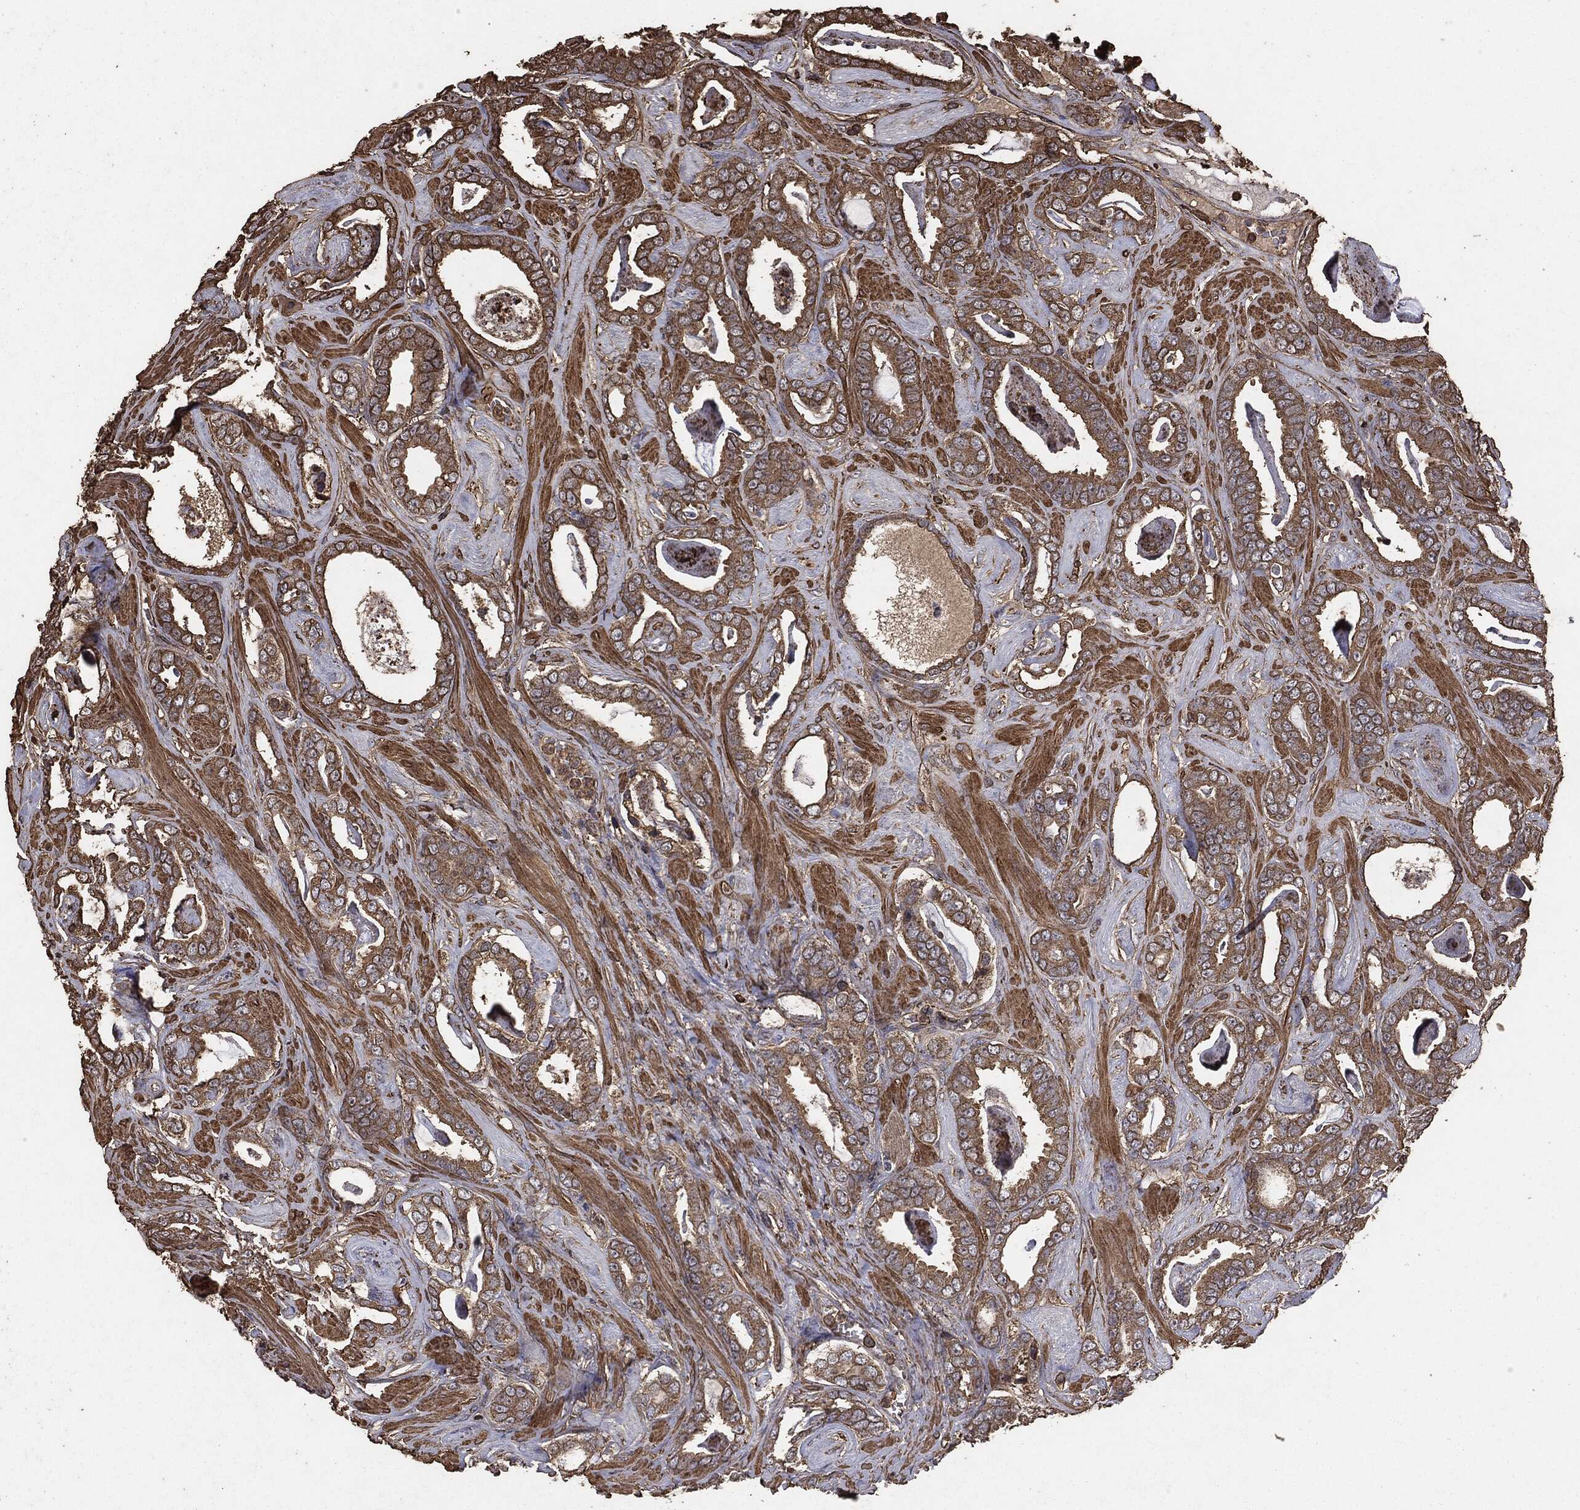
{"staining": {"intensity": "moderate", "quantity": ">75%", "location": "cytoplasmic/membranous"}, "tissue": "prostate cancer", "cell_type": "Tumor cells", "image_type": "cancer", "snomed": [{"axis": "morphology", "description": "Adenocarcinoma, High grade"}, {"axis": "topography", "description": "Prostate"}], "caption": "The histopathology image exhibits staining of high-grade adenocarcinoma (prostate), revealing moderate cytoplasmic/membranous protein positivity (brown color) within tumor cells. The staining is performed using DAB (3,3'-diaminobenzidine) brown chromogen to label protein expression. The nuclei are counter-stained blue using hematoxylin.", "gene": "MTOR", "patient": {"sex": "male", "age": 63}}